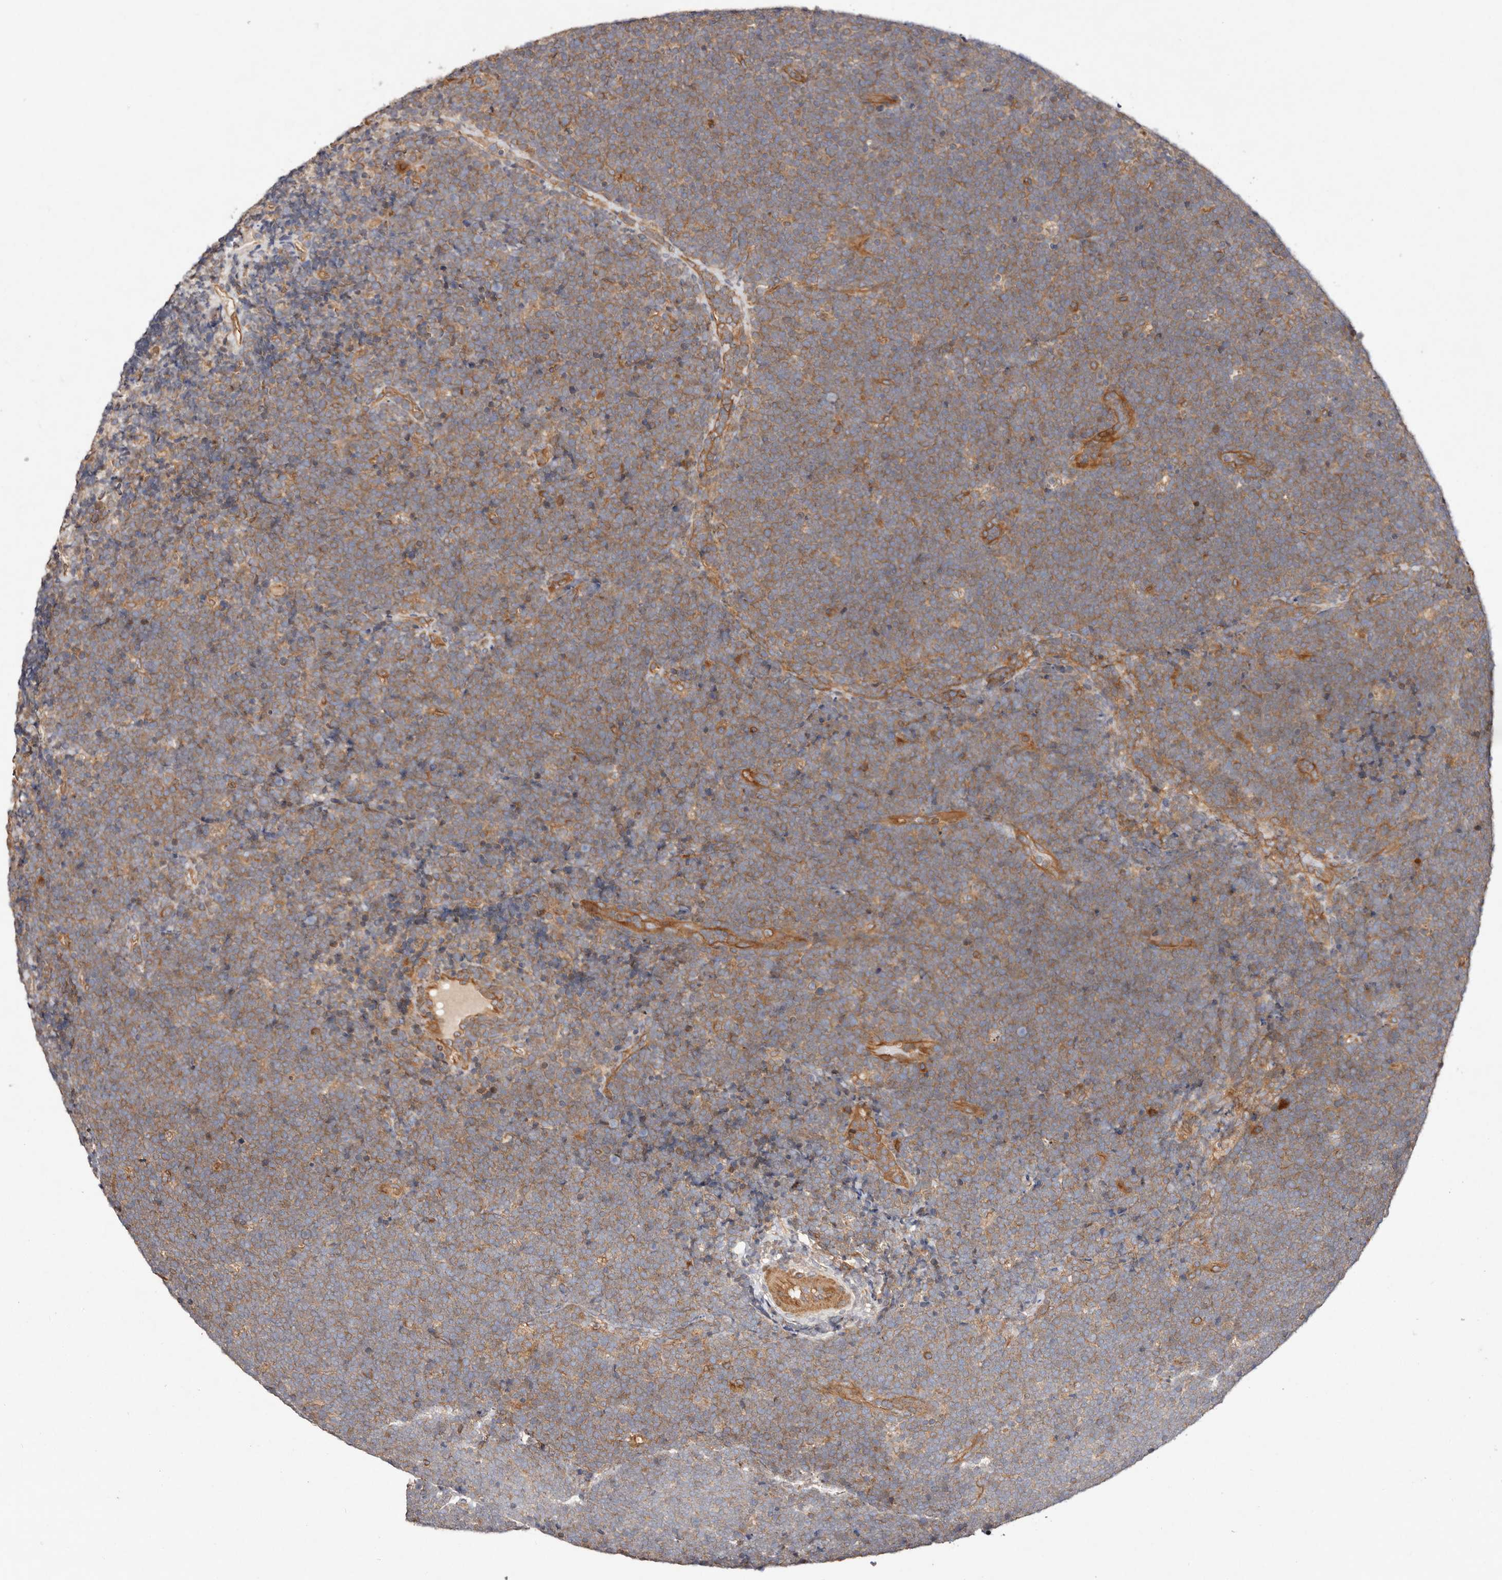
{"staining": {"intensity": "moderate", "quantity": ">75%", "location": "cytoplasmic/membranous"}, "tissue": "lymphoma", "cell_type": "Tumor cells", "image_type": "cancer", "snomed": [{"axis": "morphology", "description": "Malignant lymphoma, non-Hodgkin's type, High grade"}, {"axis": "topography", "description": "Lymph node"}], "caption": "This micrograph shows immunohistochemistry (IHC) staining of human high-grade malignant lymphoma, non-Hodgkin's type, with medium moderate cytoplasmic/membranous positivity in about >75% of tumor cells.", "gene": "MACF1", "patient": {"sex": "male", "age": 13}}